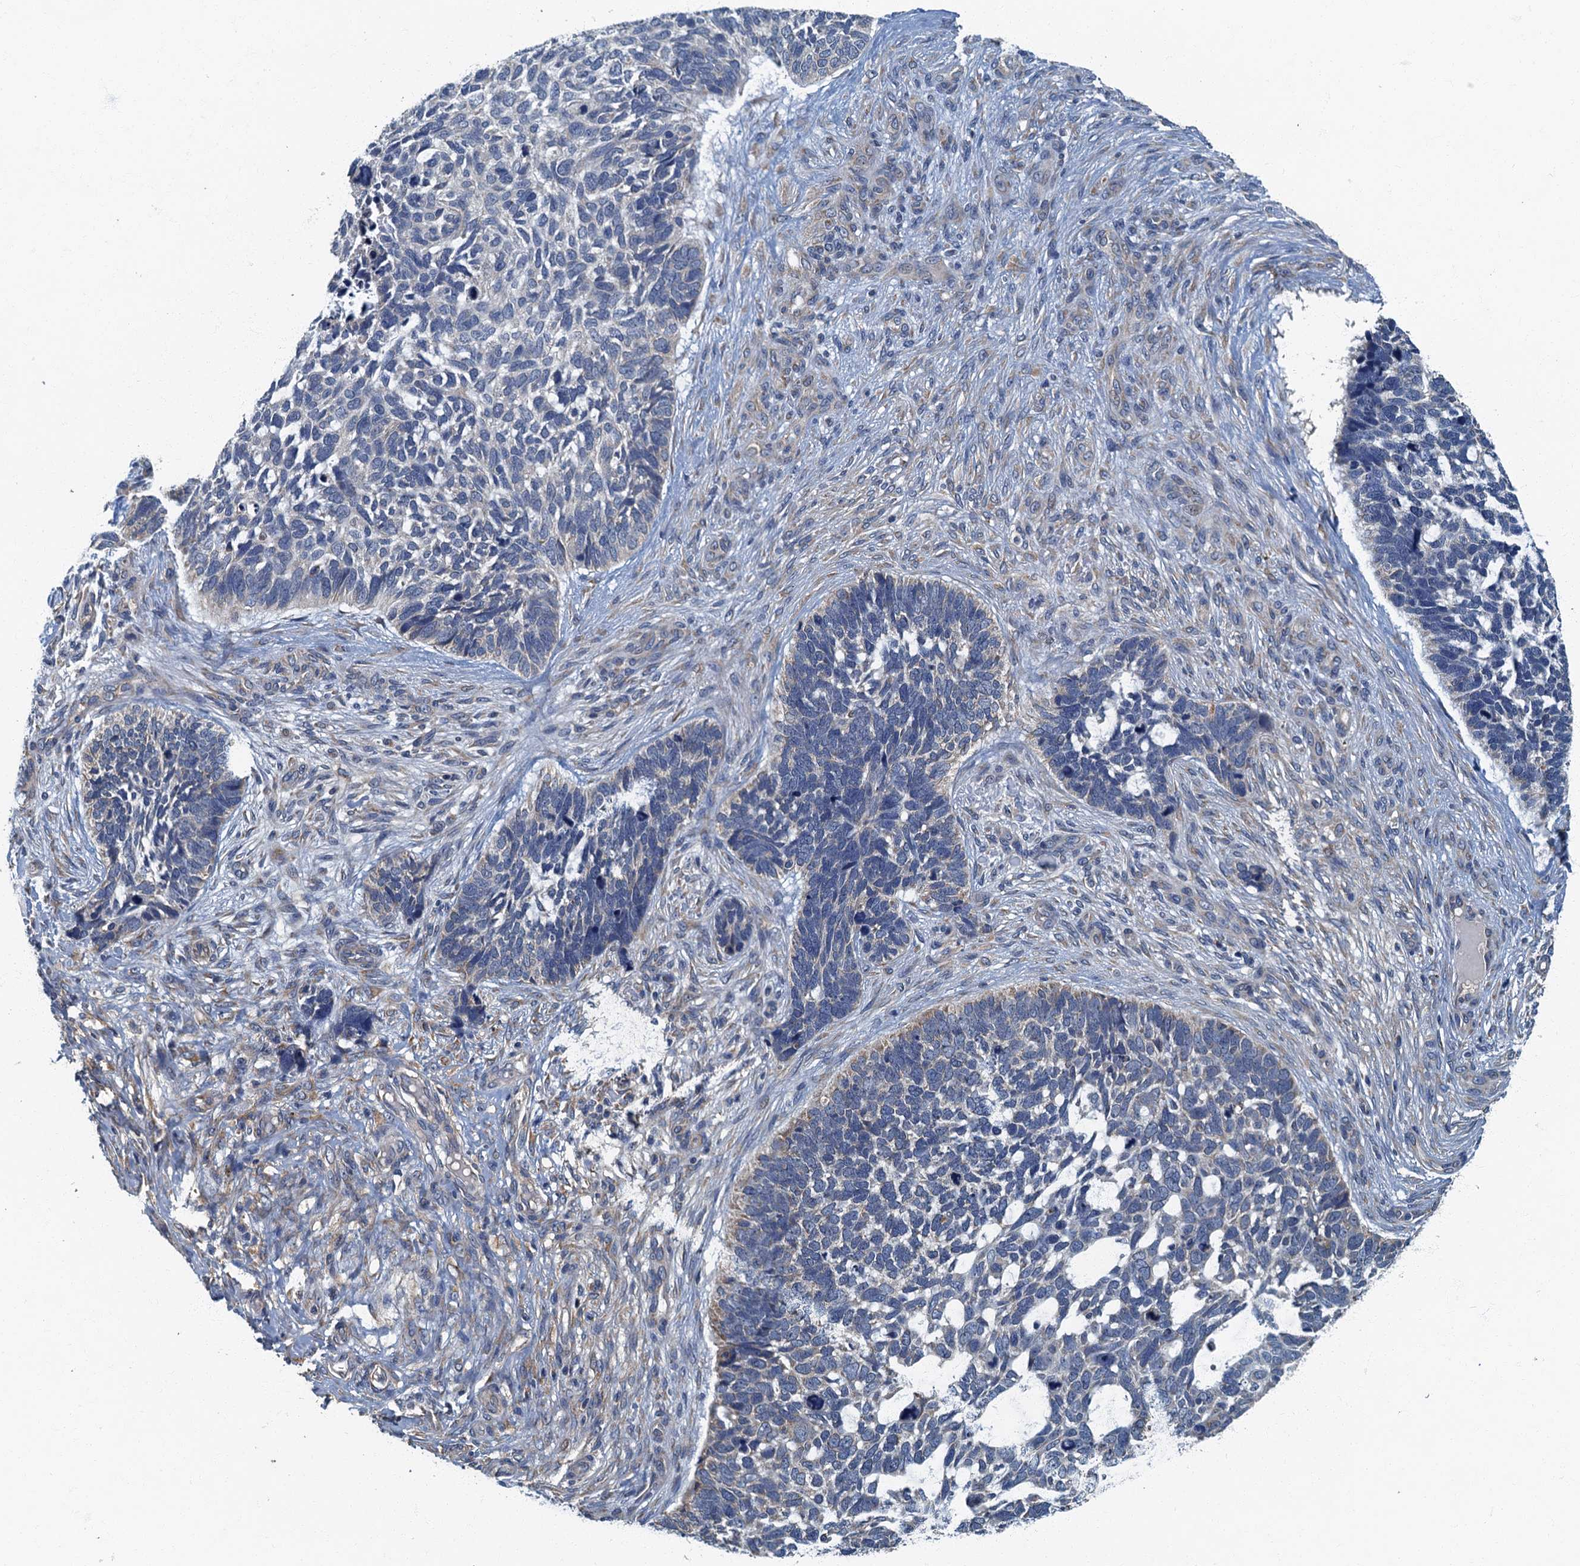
{"staining": {"intensity": "negative", "quantity": "none", "location": "none"}, "tissue": "skin cancer", "cell_type": "Tumor cells", "image_type": "cancer", "snomed": [{"axis": "morphology", "description": "Basal cell carcinoma"}, {"axis": "topography", "description": "Skin"}], "caption": "High magnification brightfield microscopy of skin cancer (basal cell carcinoma) stained with DAB (3,3'-diaminobenzidine) (brown) and counterstained with hematoxylin (blue): tumor cells show no significant expression. (DAB IHC, high magnification).", "gene": "DDX49", "patient": {"sex": "male", "age": 88}}